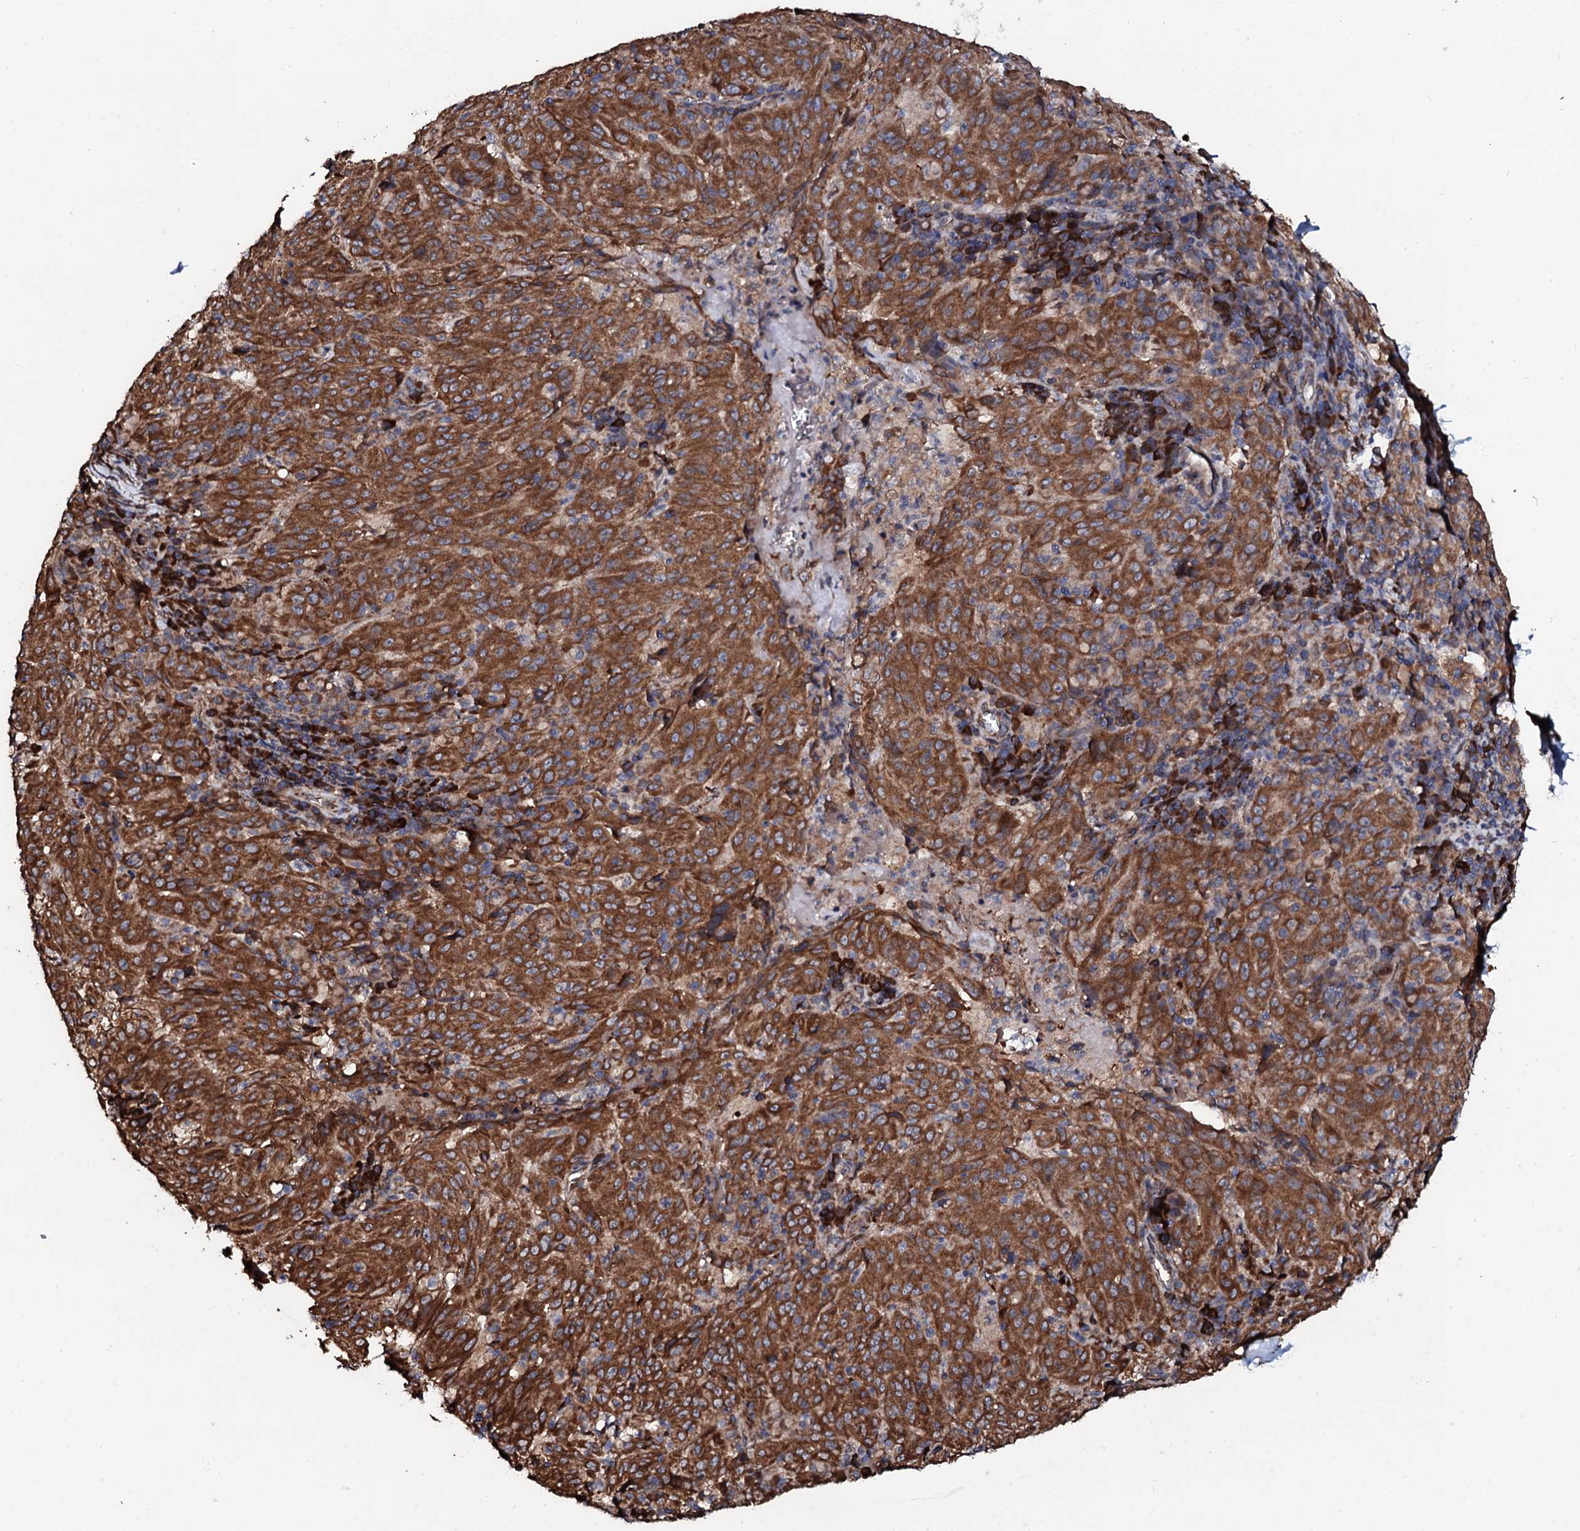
{"staining": {"intensity": "strong", "quantity": ">75%", "location": "cytoplasmic/membranous"}, "tissue": "pancreatic cancer", "cell_type": "Tumor cells", "image_type": "cancer", "snomed": [{"axis": "morphology", "description": "Adenocarcinoma, NOS"}, {"axis": "topography", "description": "Pancreas"}], "caption": "This is an image of immunohistochemistry (IHC) staining of adenocarcinoma (pancreatic), which shows strong staining in the cytoplasmic/membranous of tumor cells.", "gene": "CKAP5", "patient": {"sex": "male", "age": 63}}